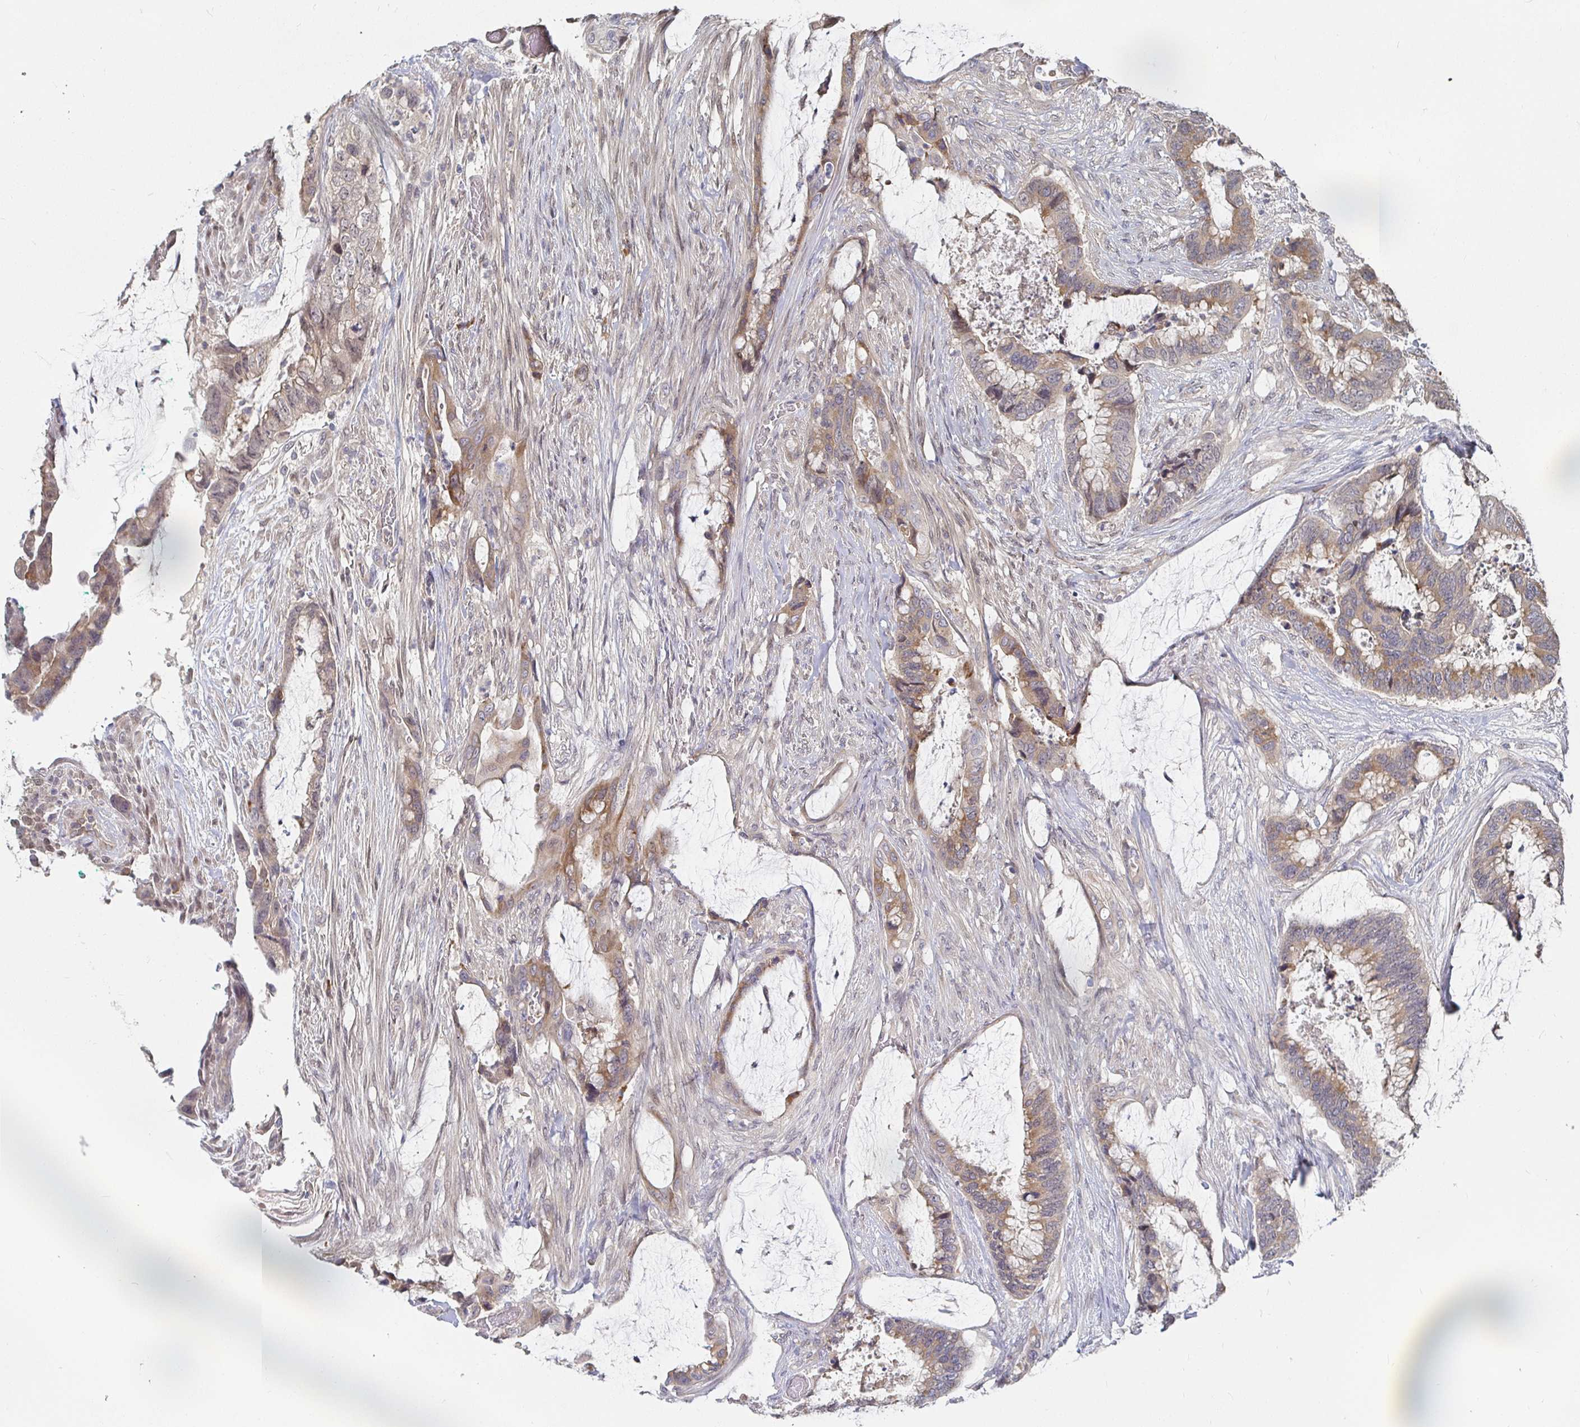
{"staining": {"intensity": "moderate", "quantity": "25%-75%", "location": "cytoplasmic/membranous"}, "tissue": "colorectal cancer", "cell_type": "Tumor cells", "image_type": "cancer", "snomed": [{"axis": "morphology", "description": "Adenocarcinoma, NOS"}, {"axis": "topography", "description": "Rectum"}], "caption": "Immunohistochemical staining of human colorectal cancer reveals medium levels of moderate cytoplasmic/membranous protein positivity in about 25%-75% of tumor cells.", "gene": "MEIS1", "patient": {"sex": "female", "age": 59}}